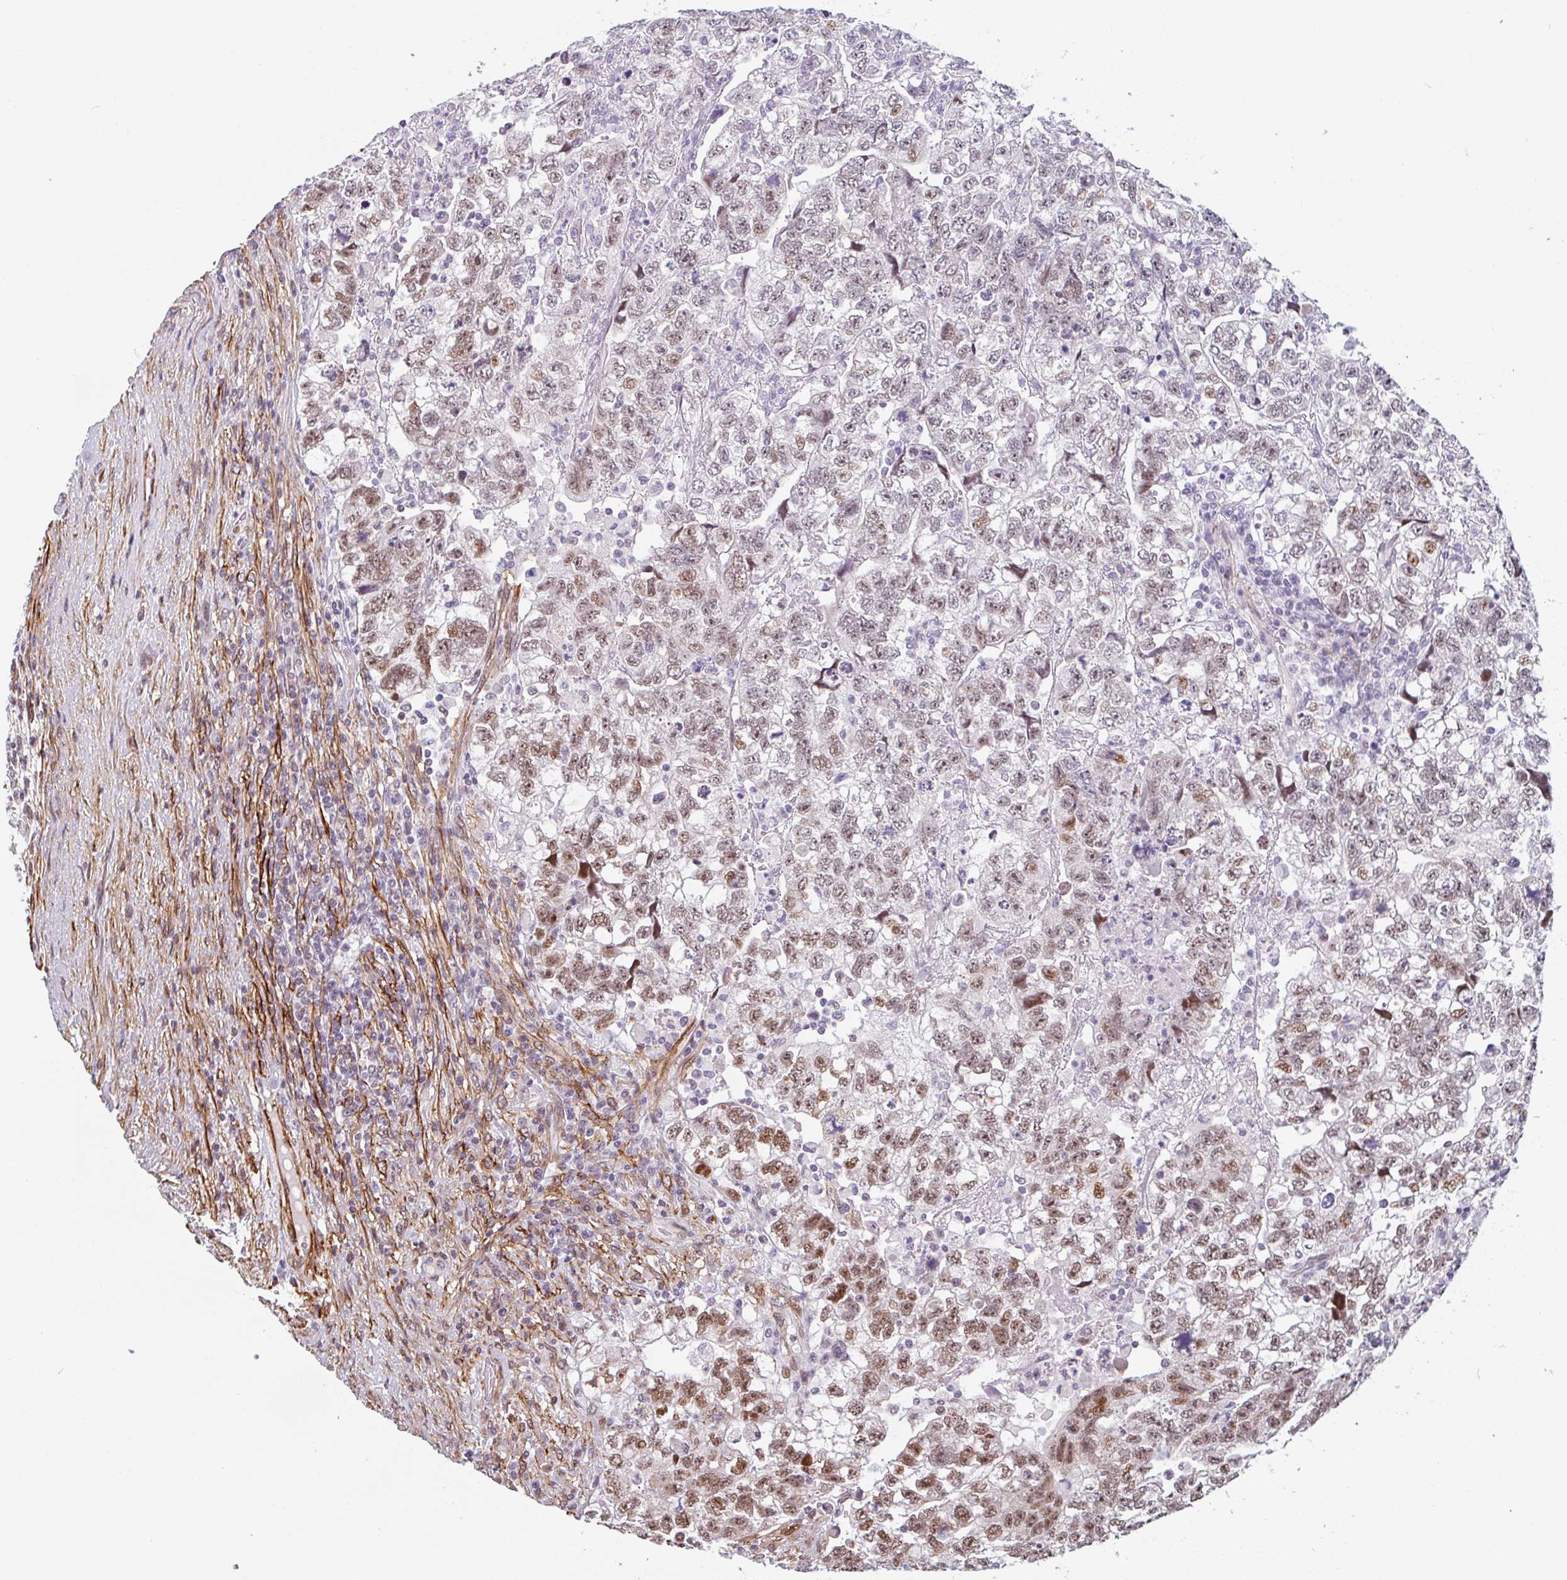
{"staining": {"intensity": "moderate", "quantity": "25%-75%", "location": "nuclear"}, "tissue": "testis cancer", "cell_type": "Tumor cells", "image_type": "cancer", "snomed": [{"axis": "morphology", "description": "Normal tissue, NOS"}, {"axis": "morphology", "description": "Carcinoma, Embryonal, NOS"}, {"axis": "topography", "description": "Testis"}], "caption": "DAB (3,3'-diaminobenzidine) immunohistochemical staining of human testis embryonal carcinoma exhibits moderate nuclear protein staining in about 25%-75% of tumor cells.", "gene": "TMEM119", "patient": {"sex": "male", "age": 36}}